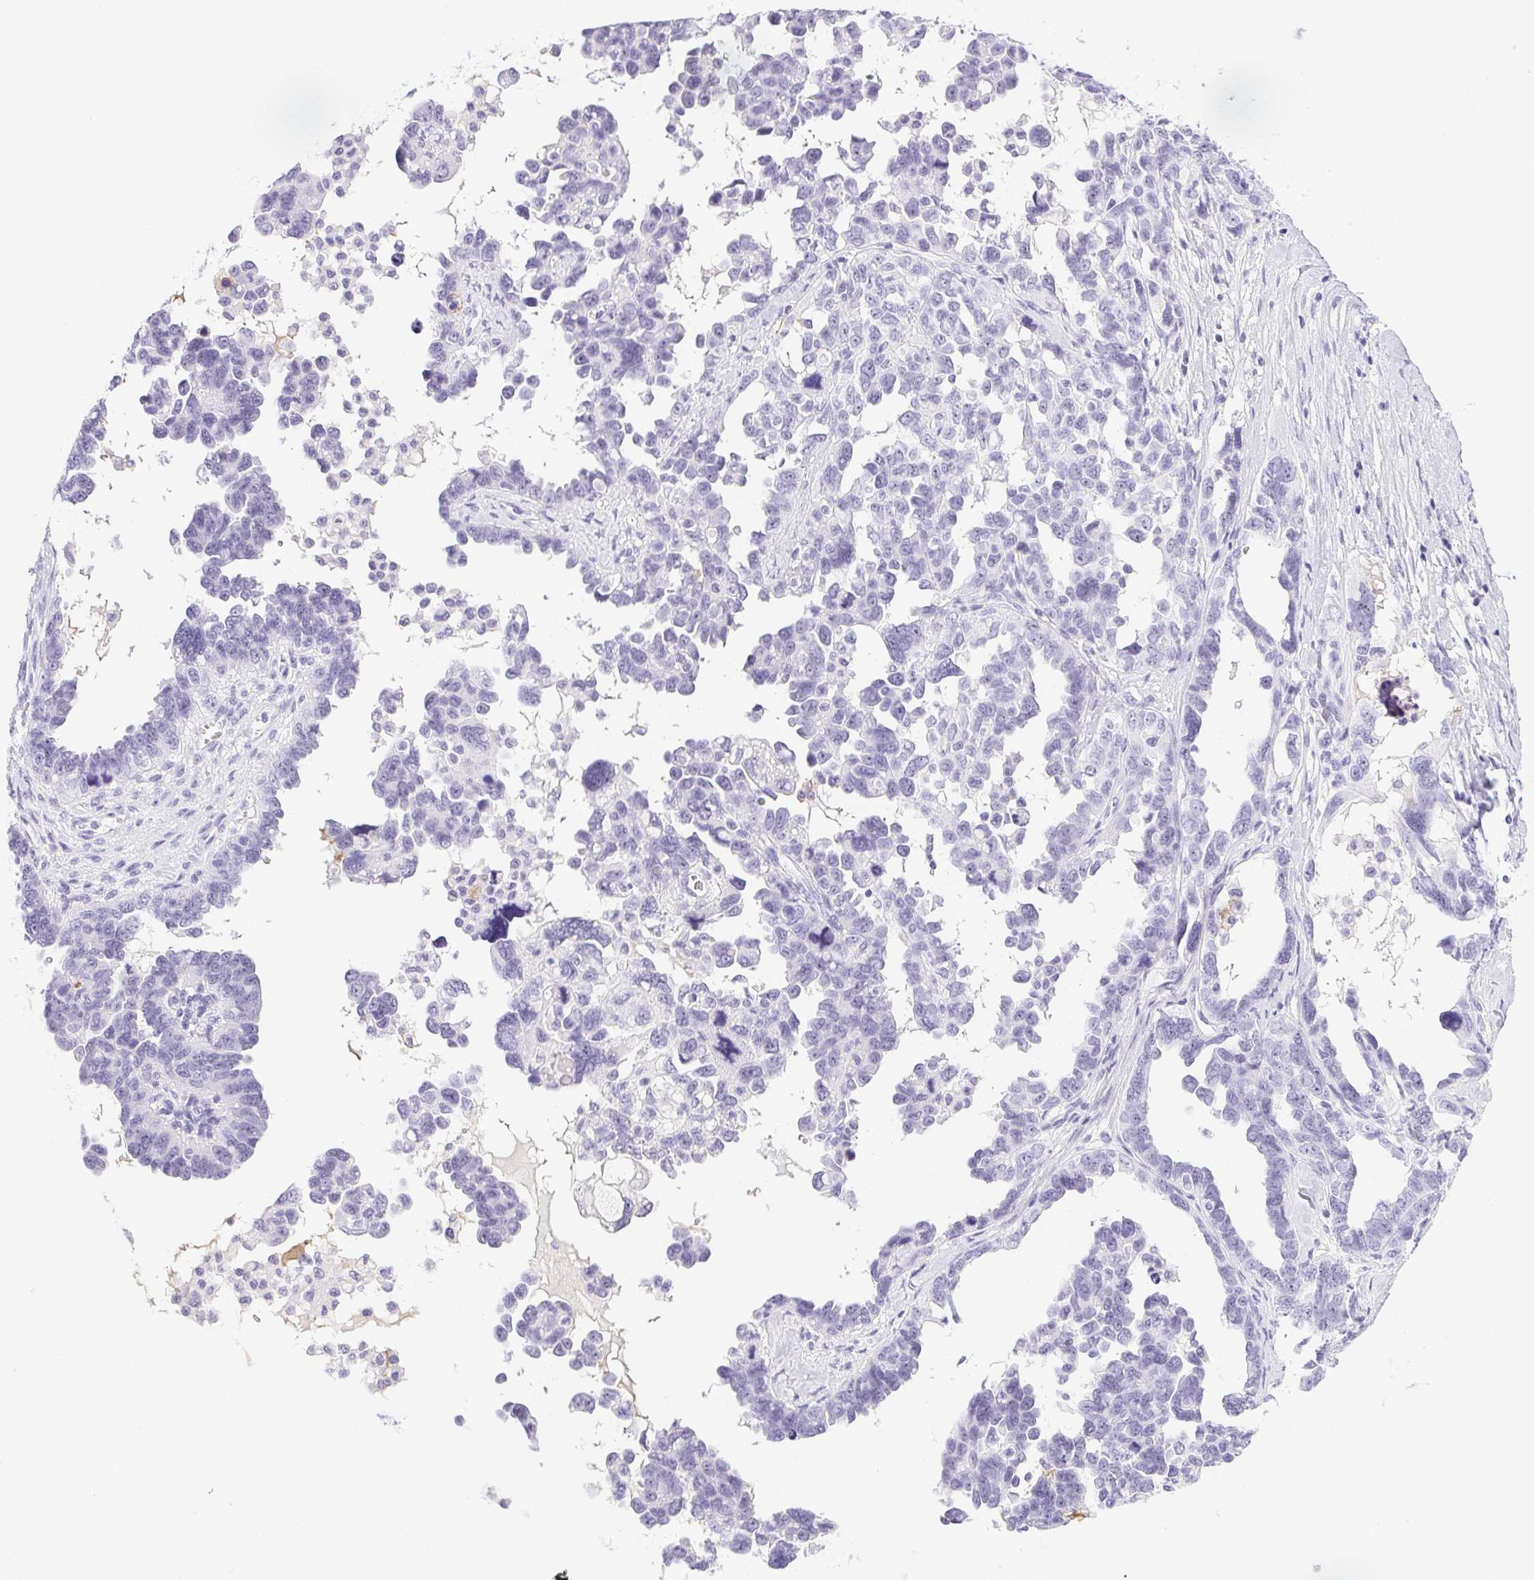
{"staining": {"intensity": "negative", "quantity": "none", "location": "none"}, "tissue": "ovarian cancer", "cell_type": "Tumor cells", "image_type": "cancer", "snomed": [{"axis": "morphology", "description": "Cystadenocarcinoma, serous, NOS"}, {"axis": "topography", "description": "Ovary"}], "caption": "Immunohistochemical staining of ovarian serous cystadenocarcinoma displays no significant expression in tumor cells.", "gene": "ST8SIA3", "patient": {"sex": "female", "age": 69}}